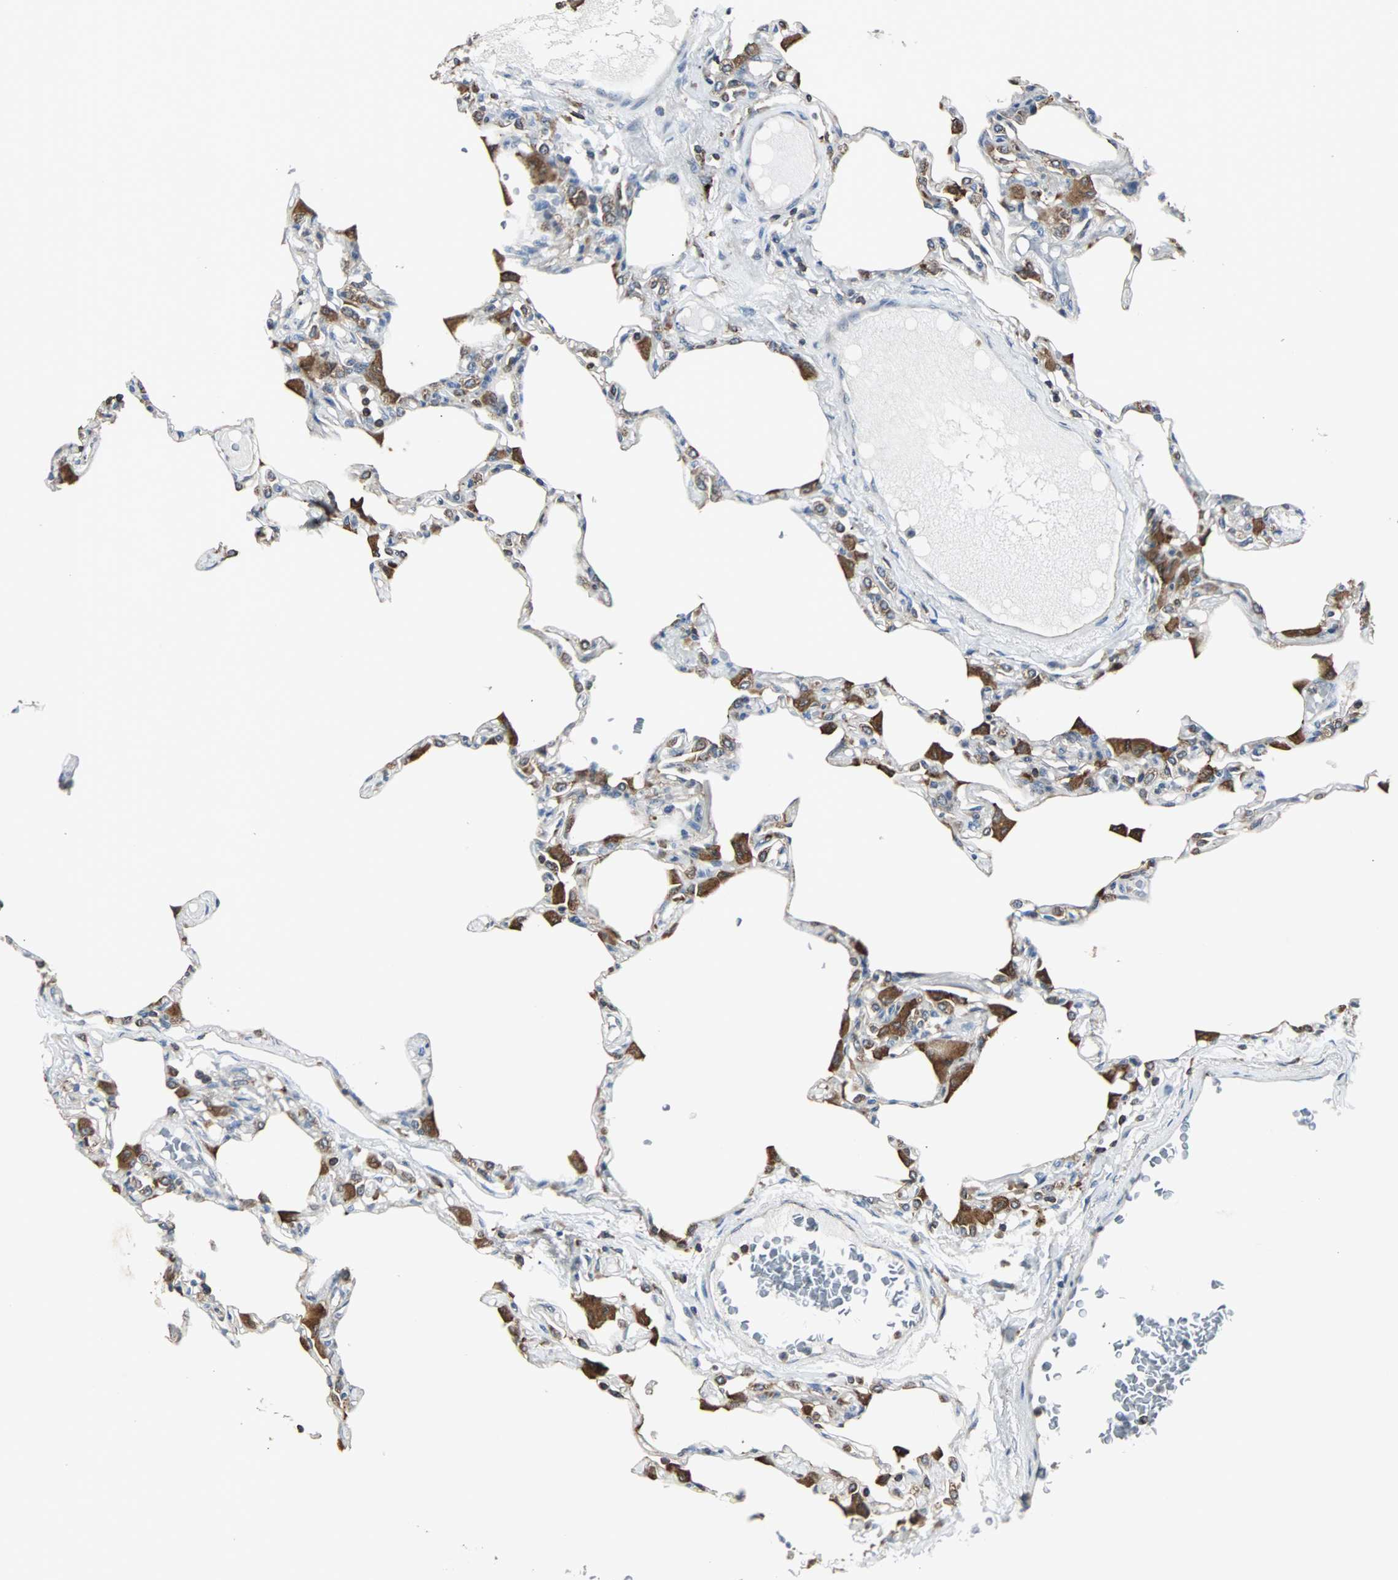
{"staining": {"intensity": "moderate", "quantity": "25%-75%", "location": "cytoplasmic/membranous"}, "tissue": "lung", "cell_type": "Alveolar cells", "image_type": "normal", "snomed": [{"axis": "morphology", "description": "Normal tissue, NOS"}, {"axis": "topography", "description": "Lung"}], "caption": "The photomicrograph displays staining of normal lung, revealing moderate cytoplasmic/membranous protein positivity (brown color) within alveolar cells.", "gene": "LRRFIP1", "patient": {"sex": "female", "age": 49}}